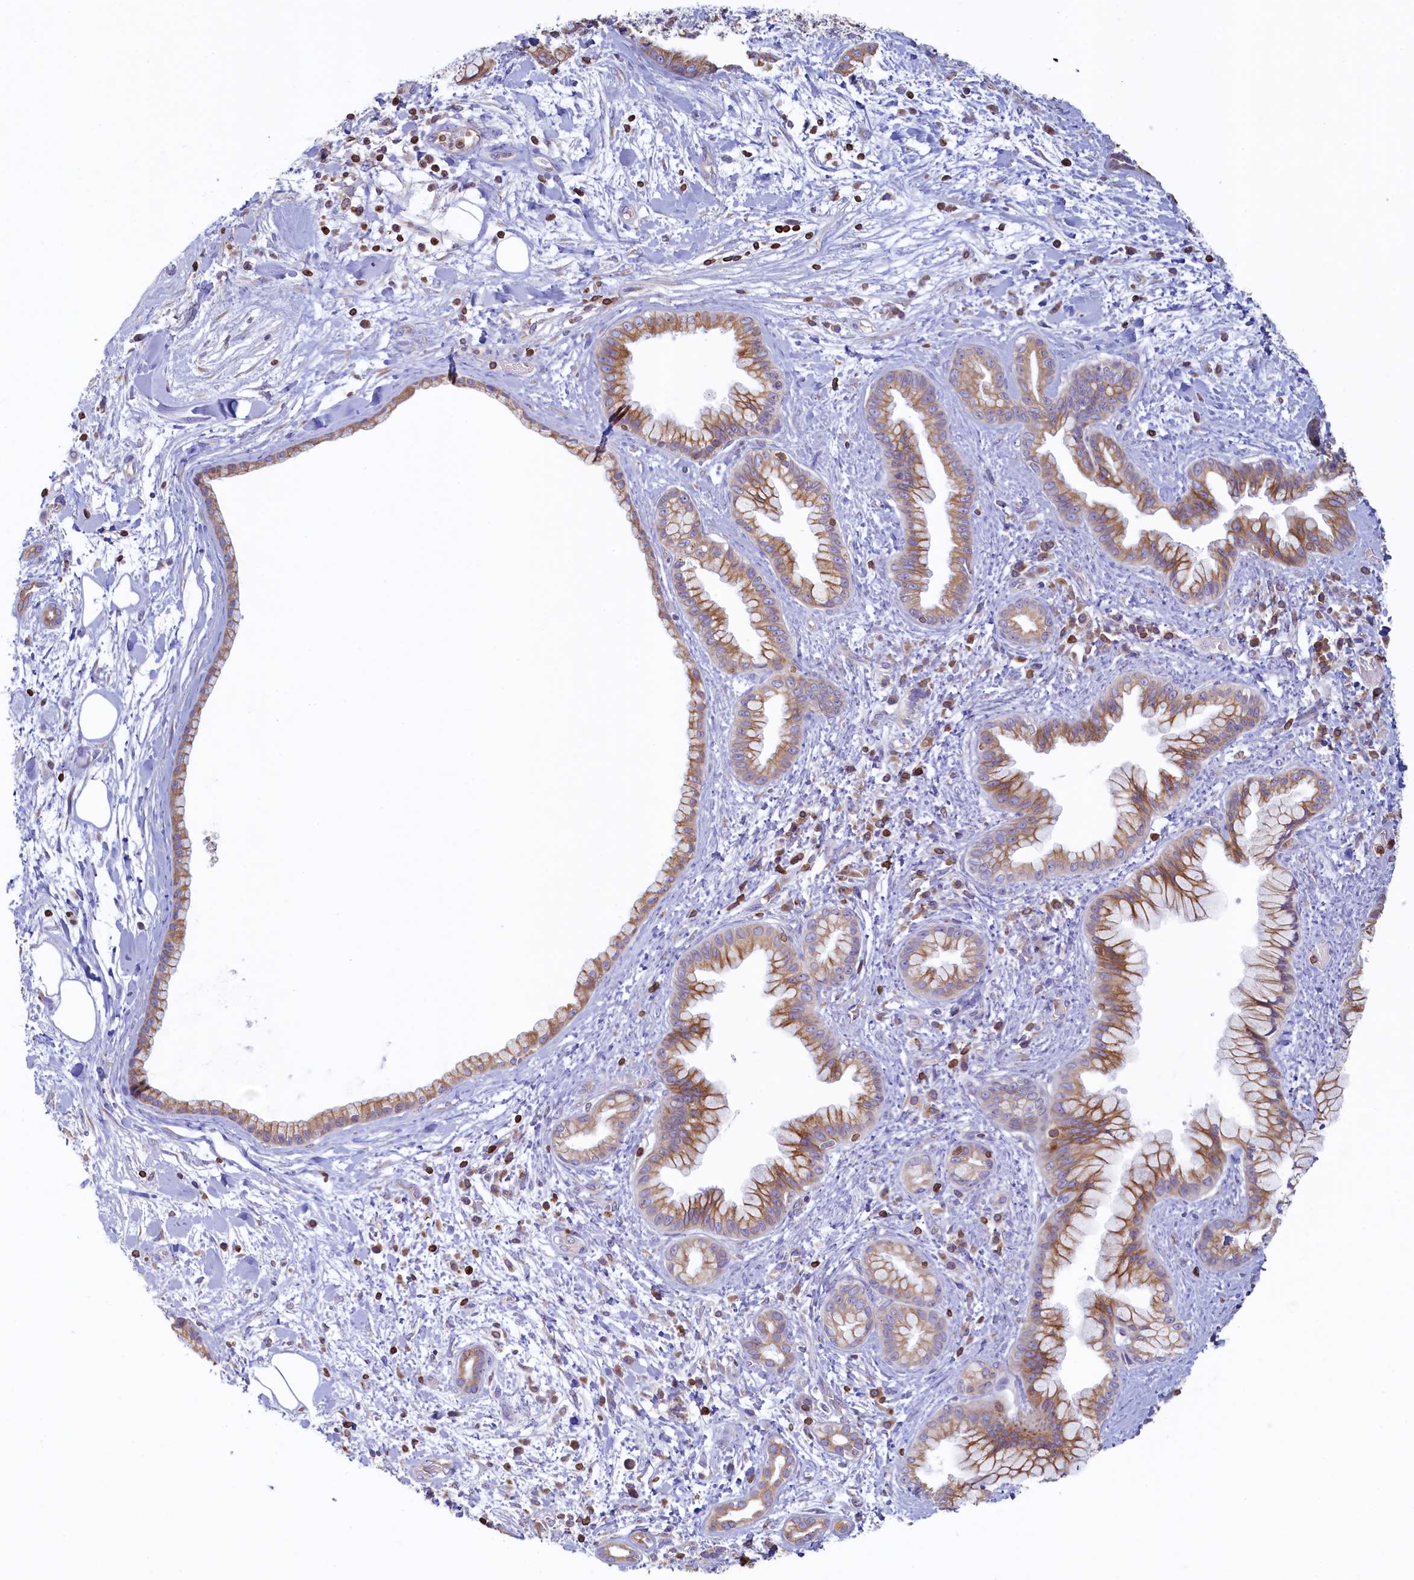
{"staining": {"intensity": "moderate", "quantity": ">75%", "location": "cytoplasmic/membranous"}, "tissue": "pancreatic cancer", "cell_type": "Tumor cells", "image_type": "cancer", "snomed": [{"axis": "morphology", "description": "Adenocarcinoma, NOS"}, {"axis": "topography", "description": "Pancreas"}], "caption": "Immunohistochemical staining of pancreatic cancer demonstrates medium levels of moderate cytoplasmic/membranous staining in approximately >75% of tumor cells.", "gene": "TRAF3IP3", "patient": {"sex": "female", "age": 78}}